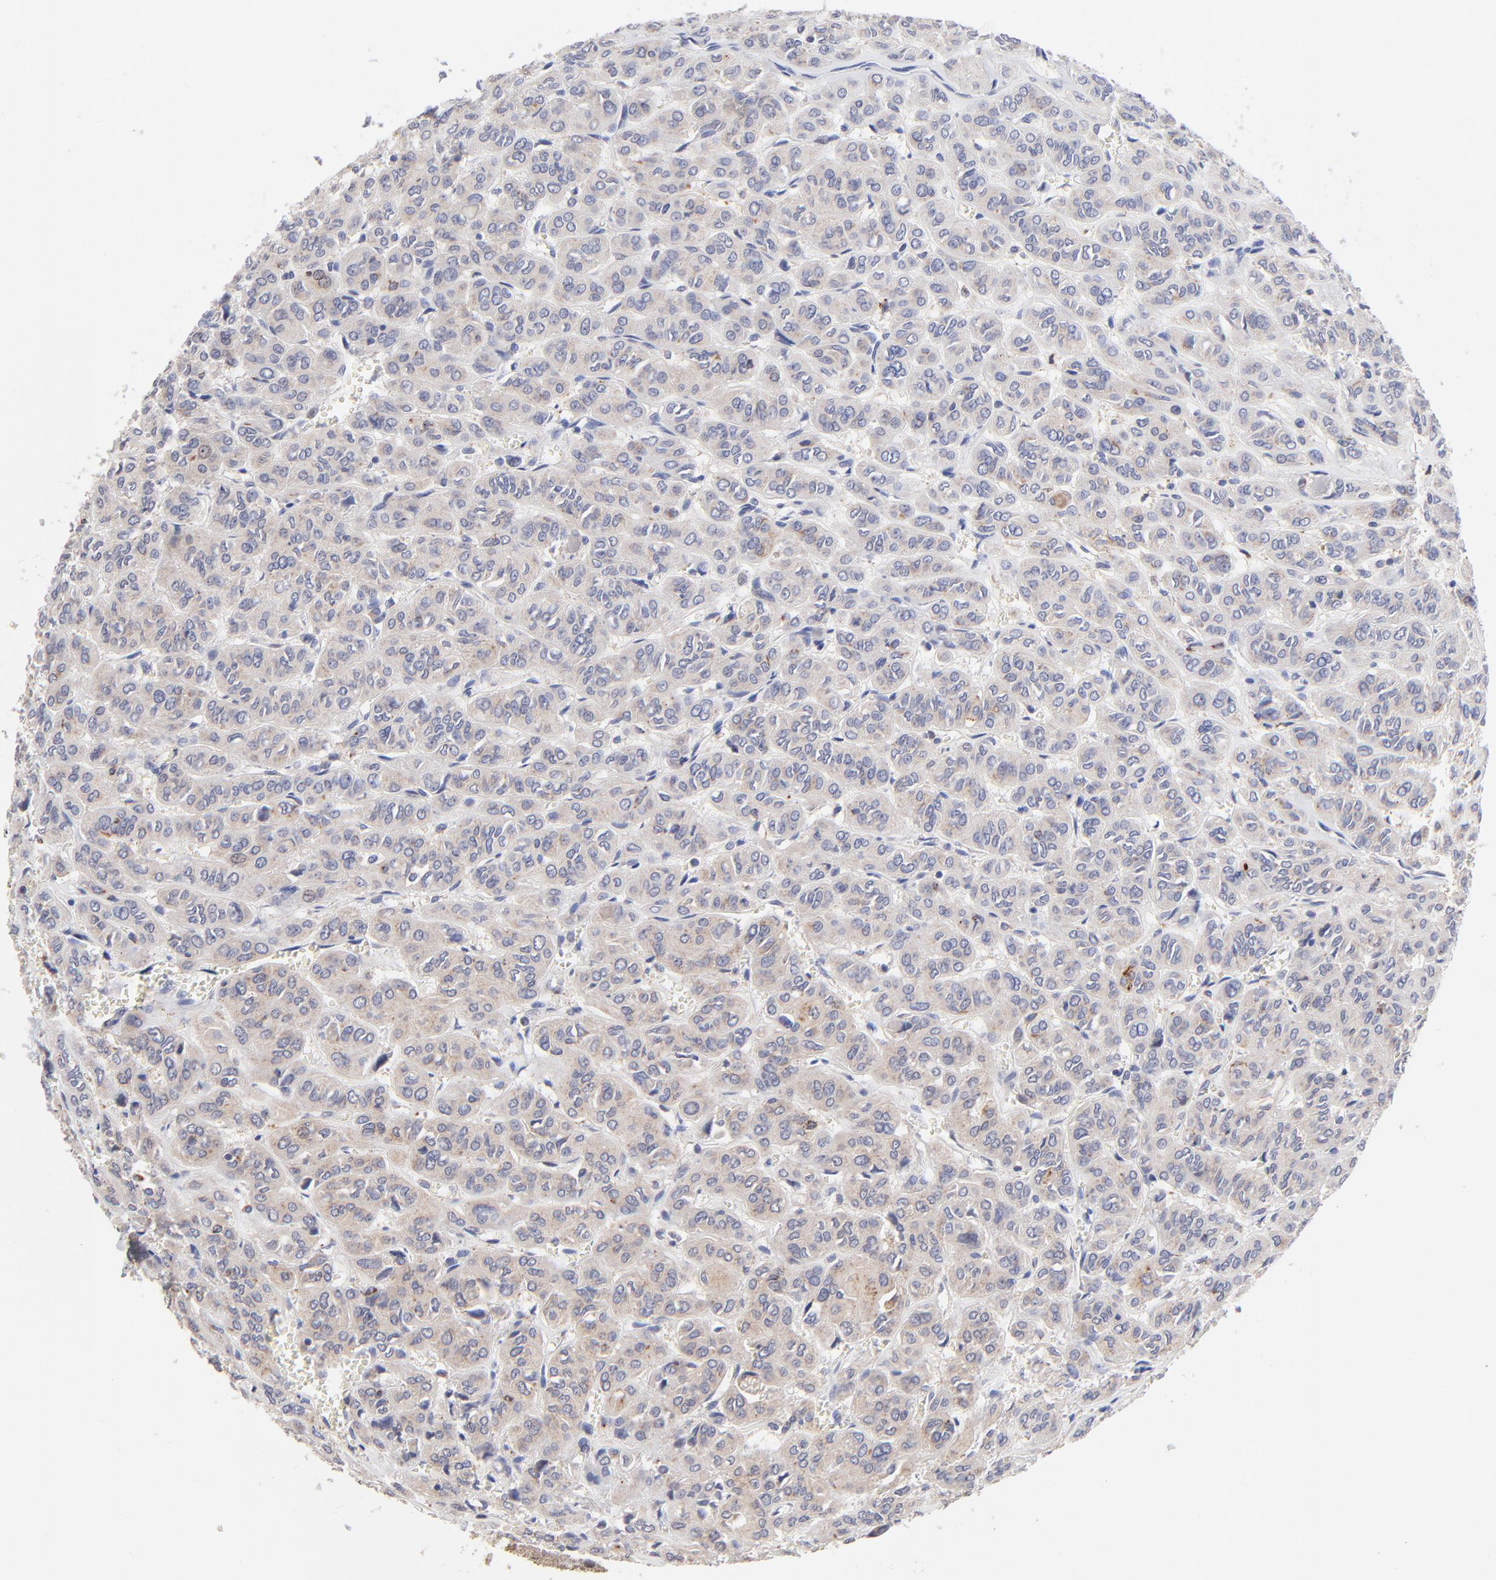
{"staining": {"intensity": "weak", "quantity": "<25%", "location": "cytoplasmic/membranous"}, "tissue": "thyroid cancer", "cell_type": "Tumor cells", "image_type": "cancer", "snomed": [{"axis": "morphology", "description": "Follicular adenoma carcinoma, NOS"}, {"axis": "topography", "description": "Thyroid gland"}], "caption": "The image reveals no significant staining in tumor cells of thyroid cancer. The staining was performed using DAB (3,3'-diaminobenzidine) to visualize the protein expression in brown, while the nuclei were stained in blue with hematoxylin (Magnification: 20x).", "gene": "PDE4B", "patient": {"sex": "female", "age": 71}}